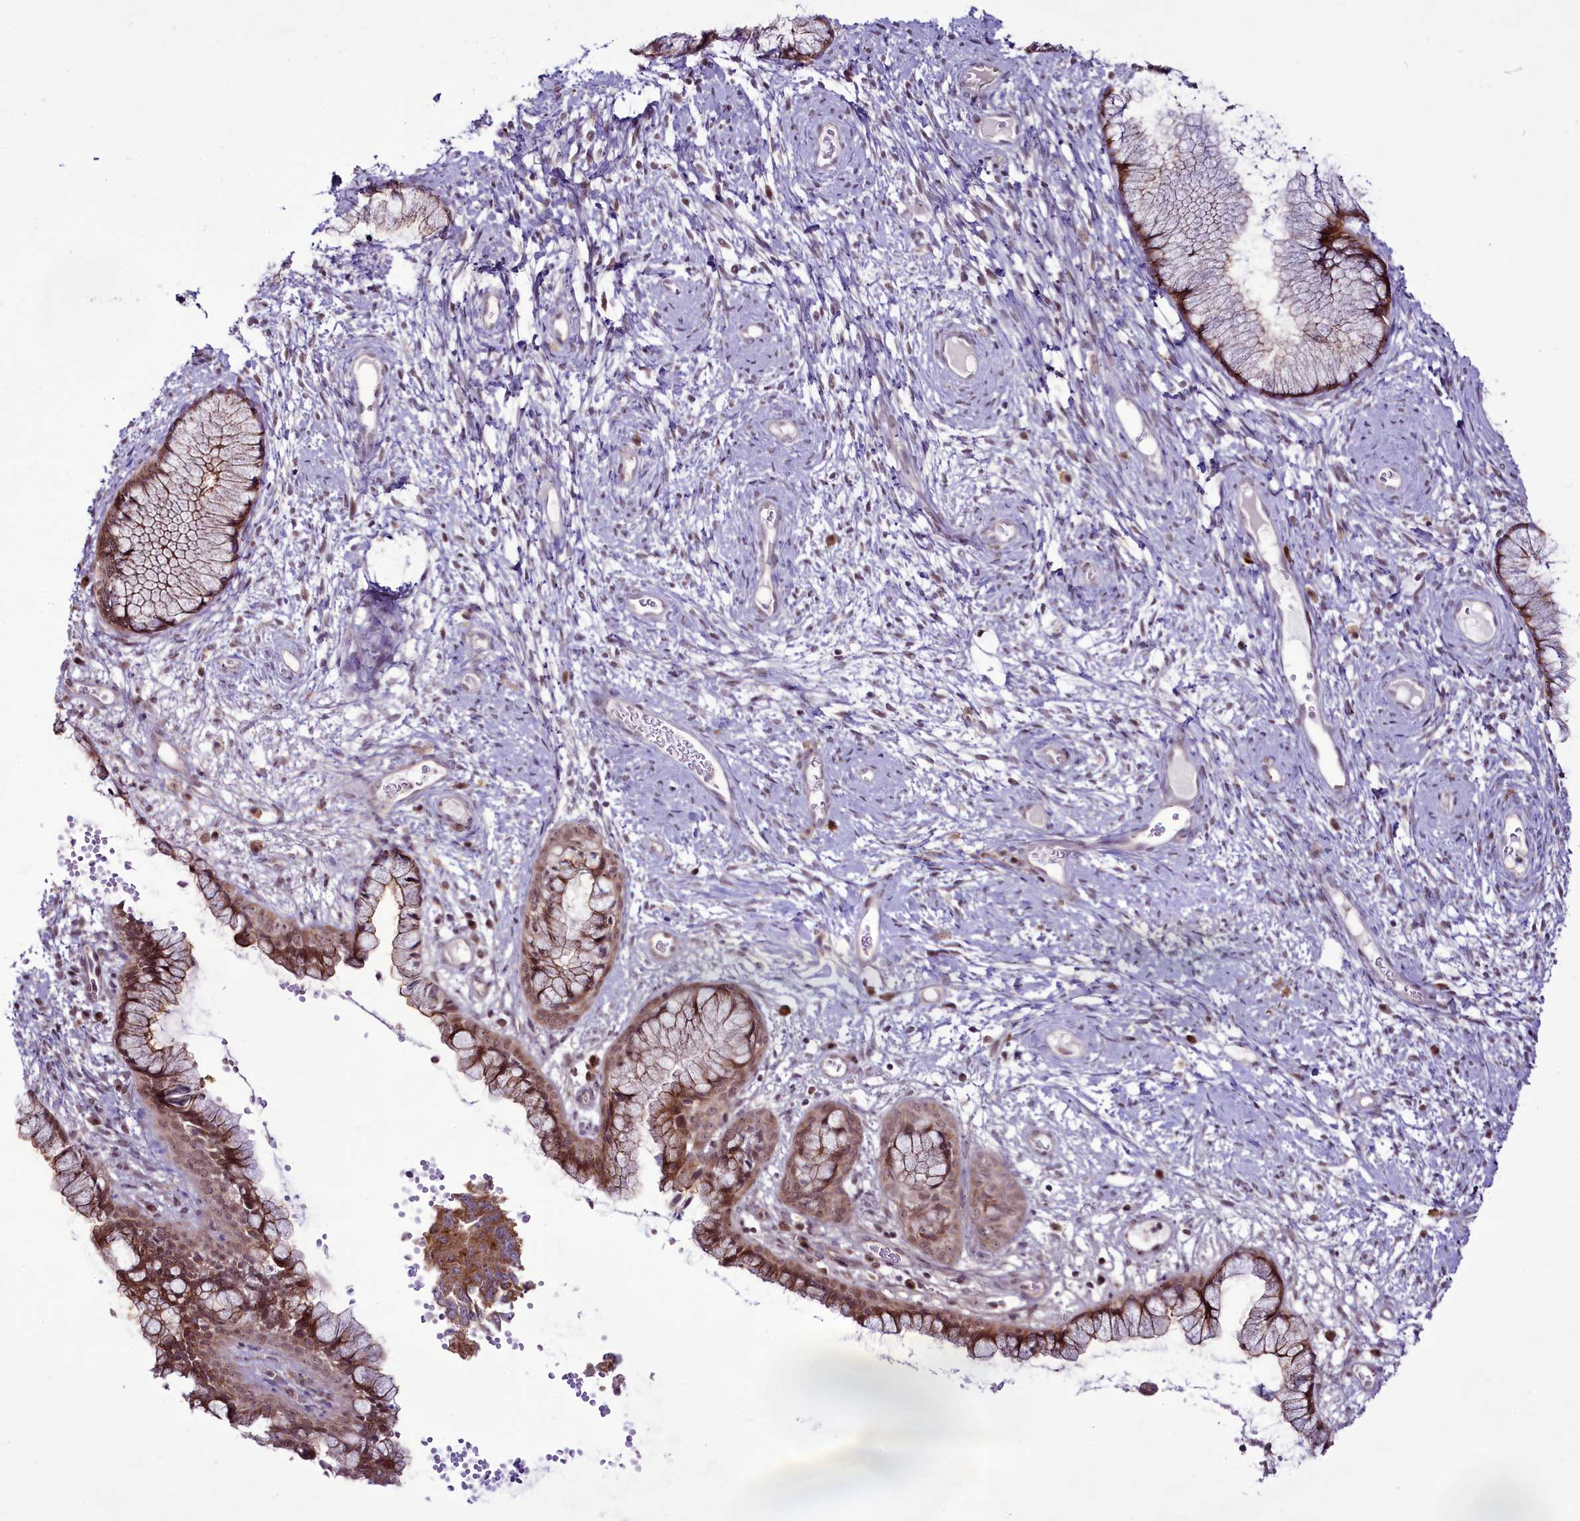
{"staining": {"intensity": "moderate", "quantity": "25%-75%", "location": "cytoplasmic/membranous,nuclear"}, "tissue": "cervix", "cell_type": "Glandular cells", "image_type": "normal", "snomed": [{"axis": "morphology", "description": "Normal tissue, NOS"}, {"axis": "topography", "description": "Cervix"}], "caption": "Normal cervix displays moderate cytoplasmic/membranous,nuclear staining in about 25%-75% of glandular cells.", "gene": "RSBN1", "patient": {"sex": "female", "age": 42}}